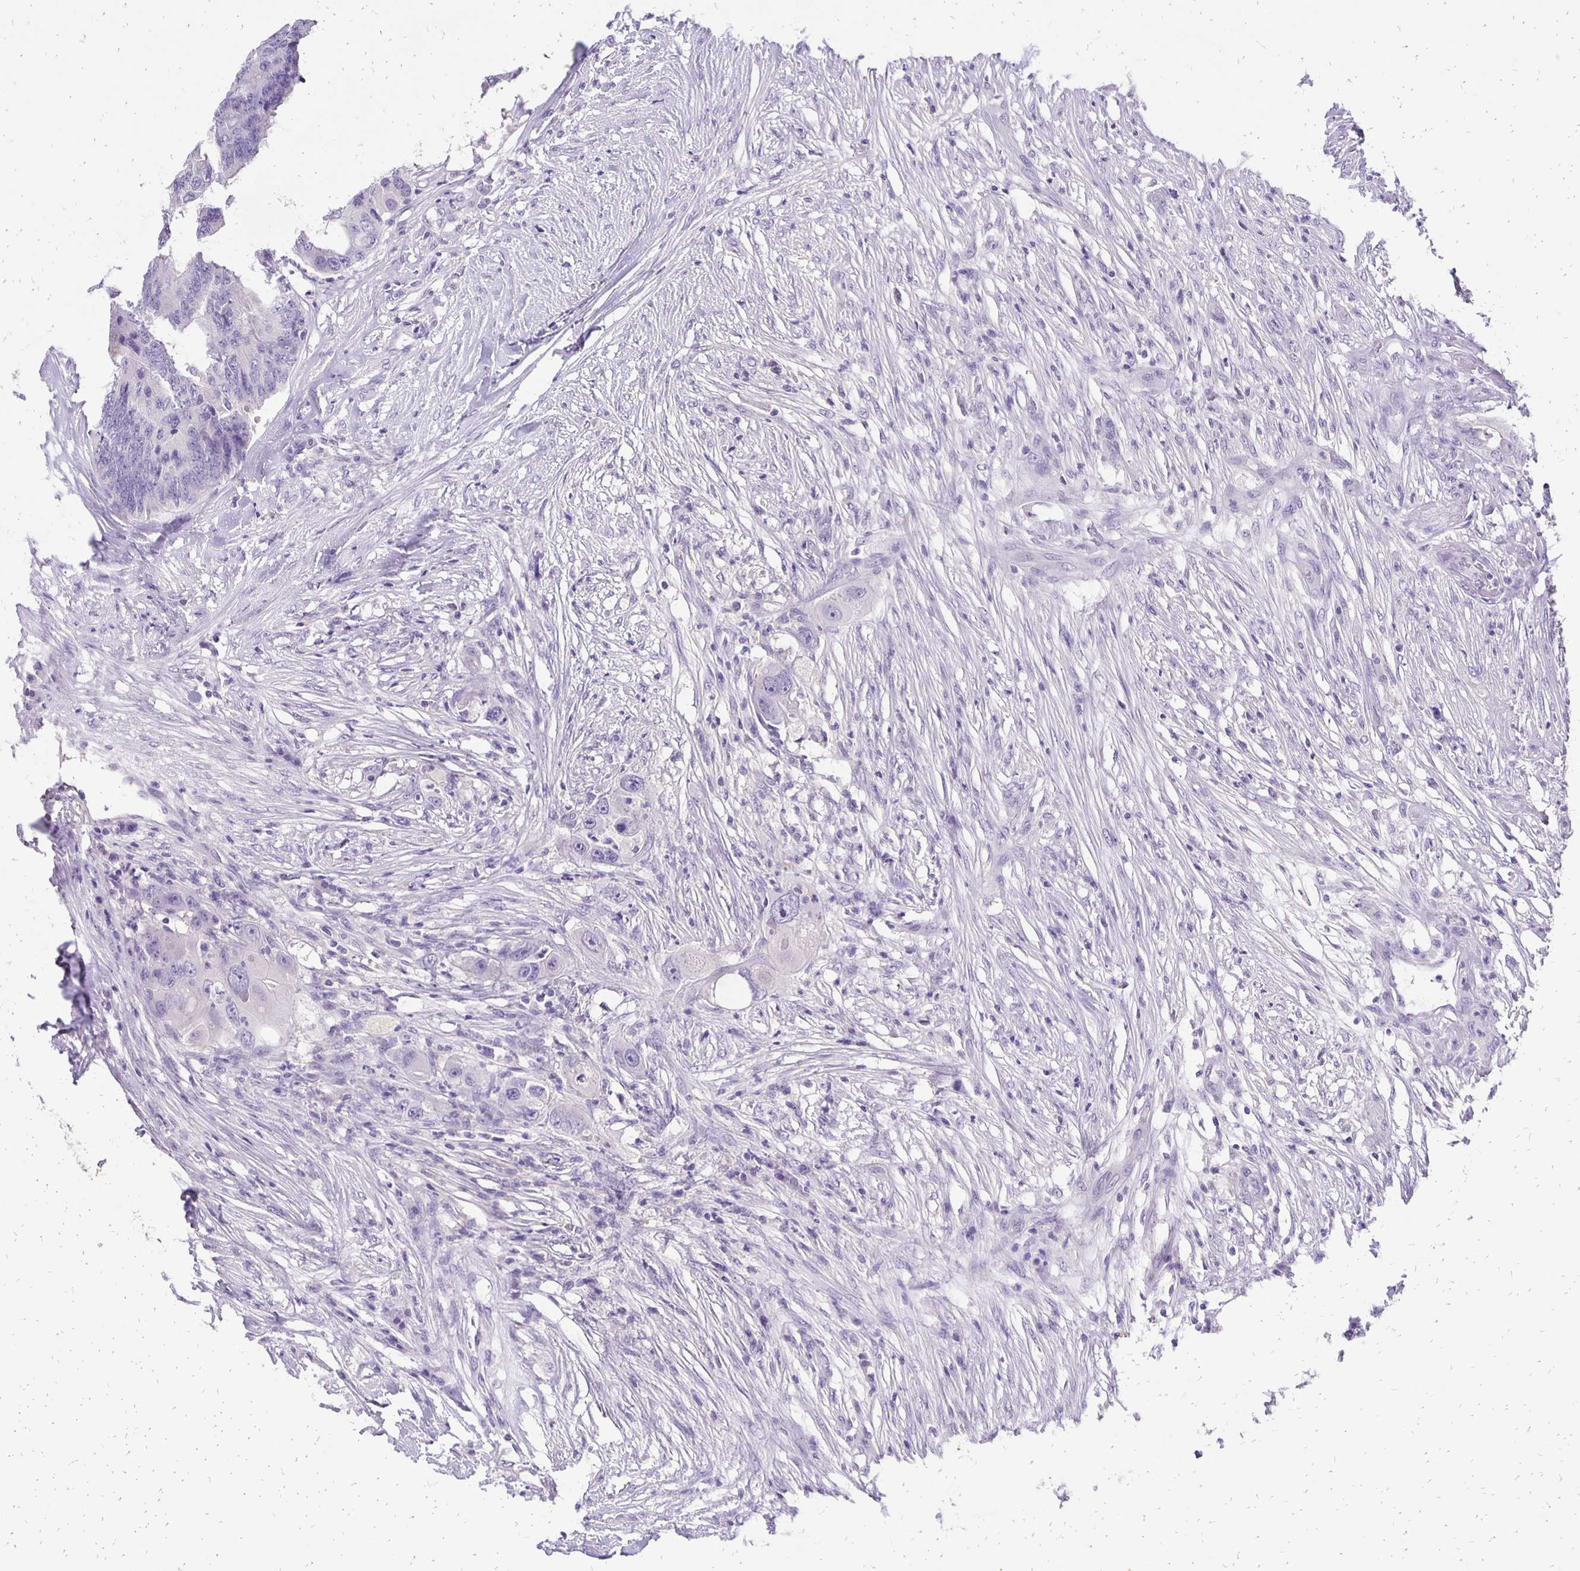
{"staining": {"intensity": "negative", "quantity": "none", "location": "none"}, "tissue": "colorectal cancer", "cell_type": "Tumor cells", "image_type": "cancer", "snomed": [{"axis": "morphology", "description": "Adenocarcinoma, NOS"}, {"axis": "topography", "description": "Colon"}], "caption": "Histopathology image shows no significant protein expression in tumor cells of adenocarcinoma (colorectal).", "gene": "ANKRD45", "patient": {"sex": "male", "age": 71}}